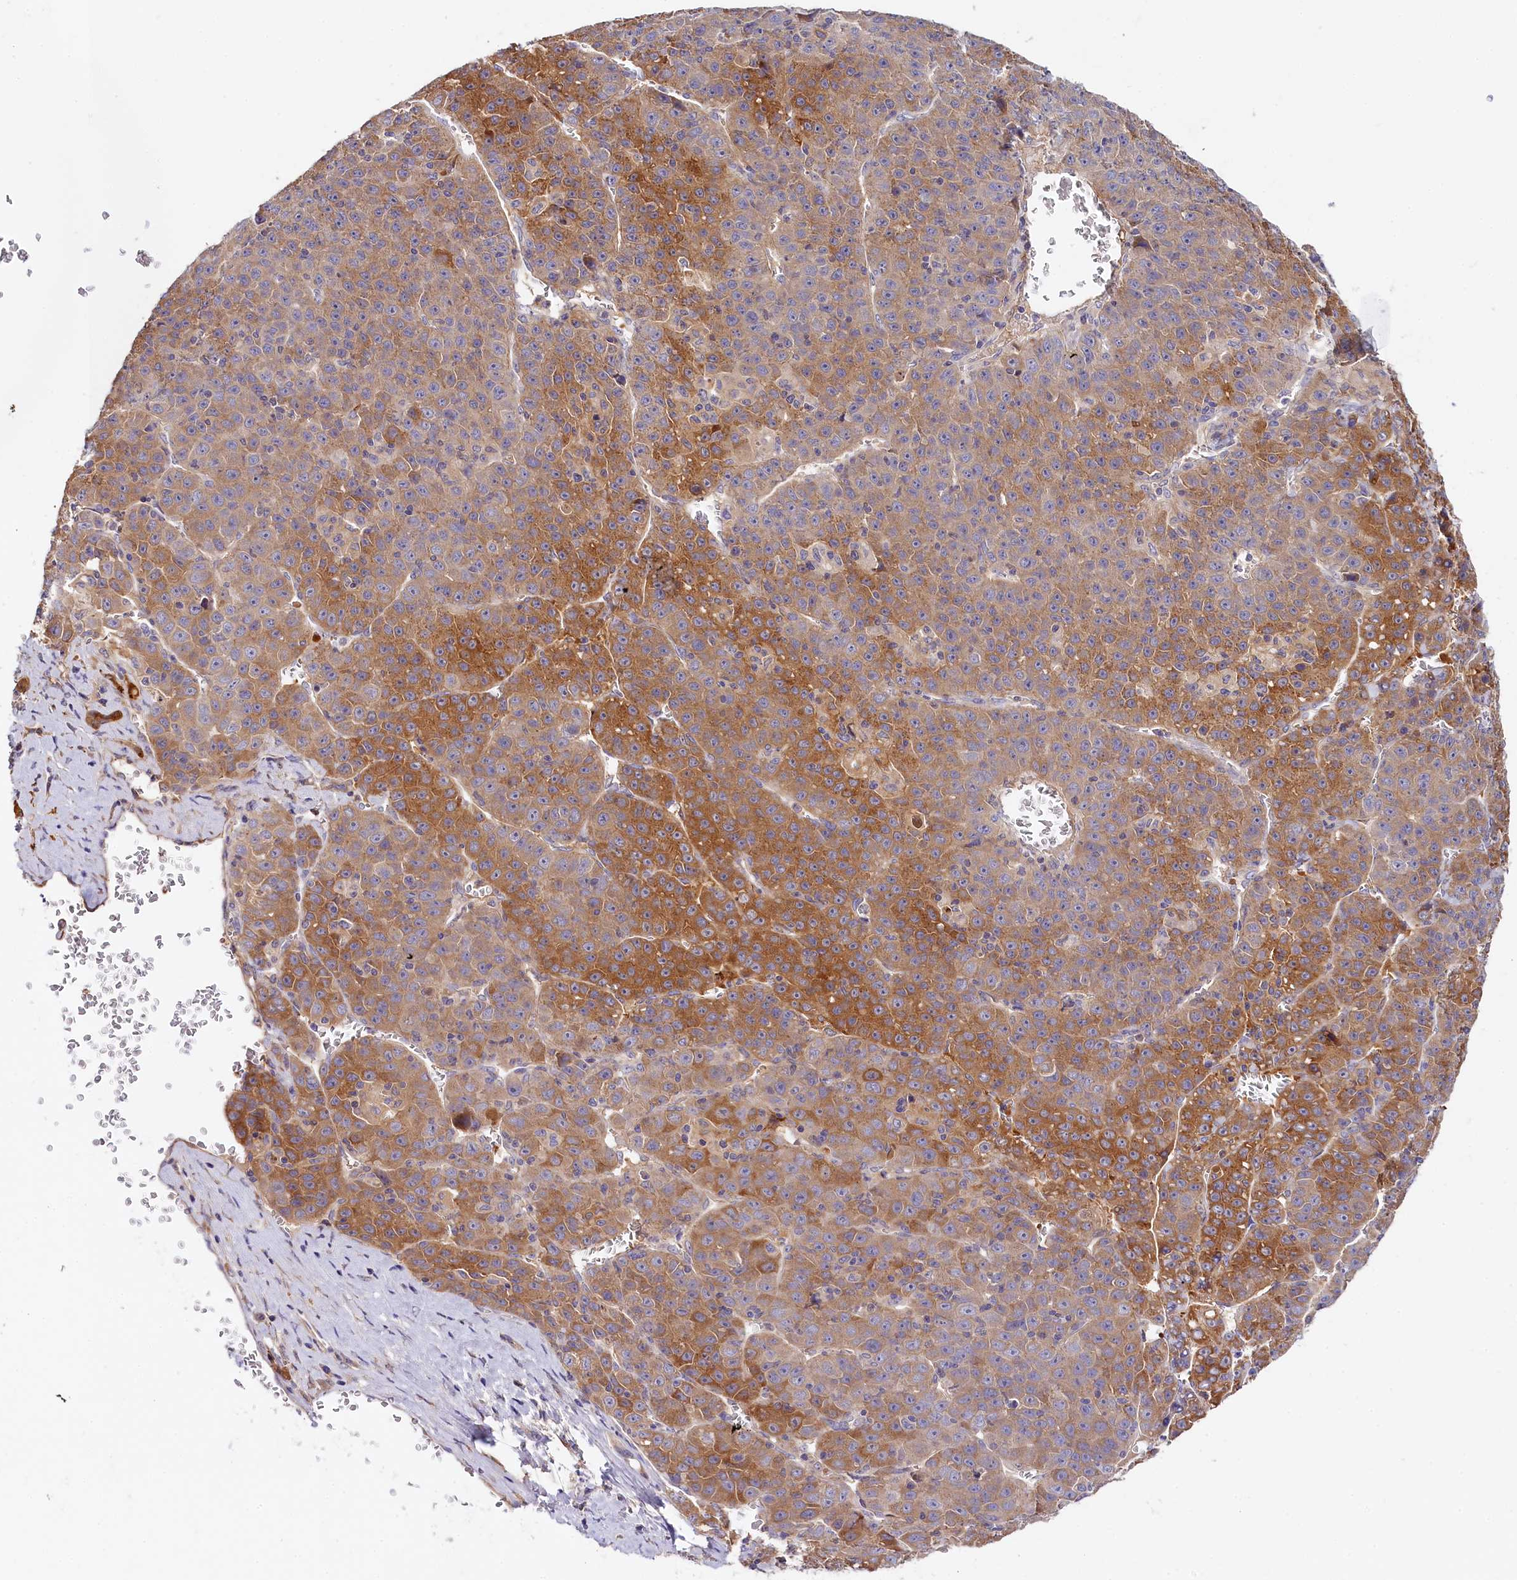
{"staining": {"intensity": "moderate", "quantity": ">75%", "location": "cytoplasmic/membranous"}, "tissue": "liver cancer", "cell_type": "Tumor cells", "image_type": "cancer", "snomed": [{"axis": "morphology", "description": "Carcinoma, Hepatocellular, NOS"}, {"axis": "topography", "description": "Liver"}], "caption": "Tumor cells display medium levels of moderate cytoplasmic/membranous staining in about >75% of cells in hepatocellular carcinoma (liver).", "gene": "KATNB1", "patient": {"sex": "female", "age": 53}}